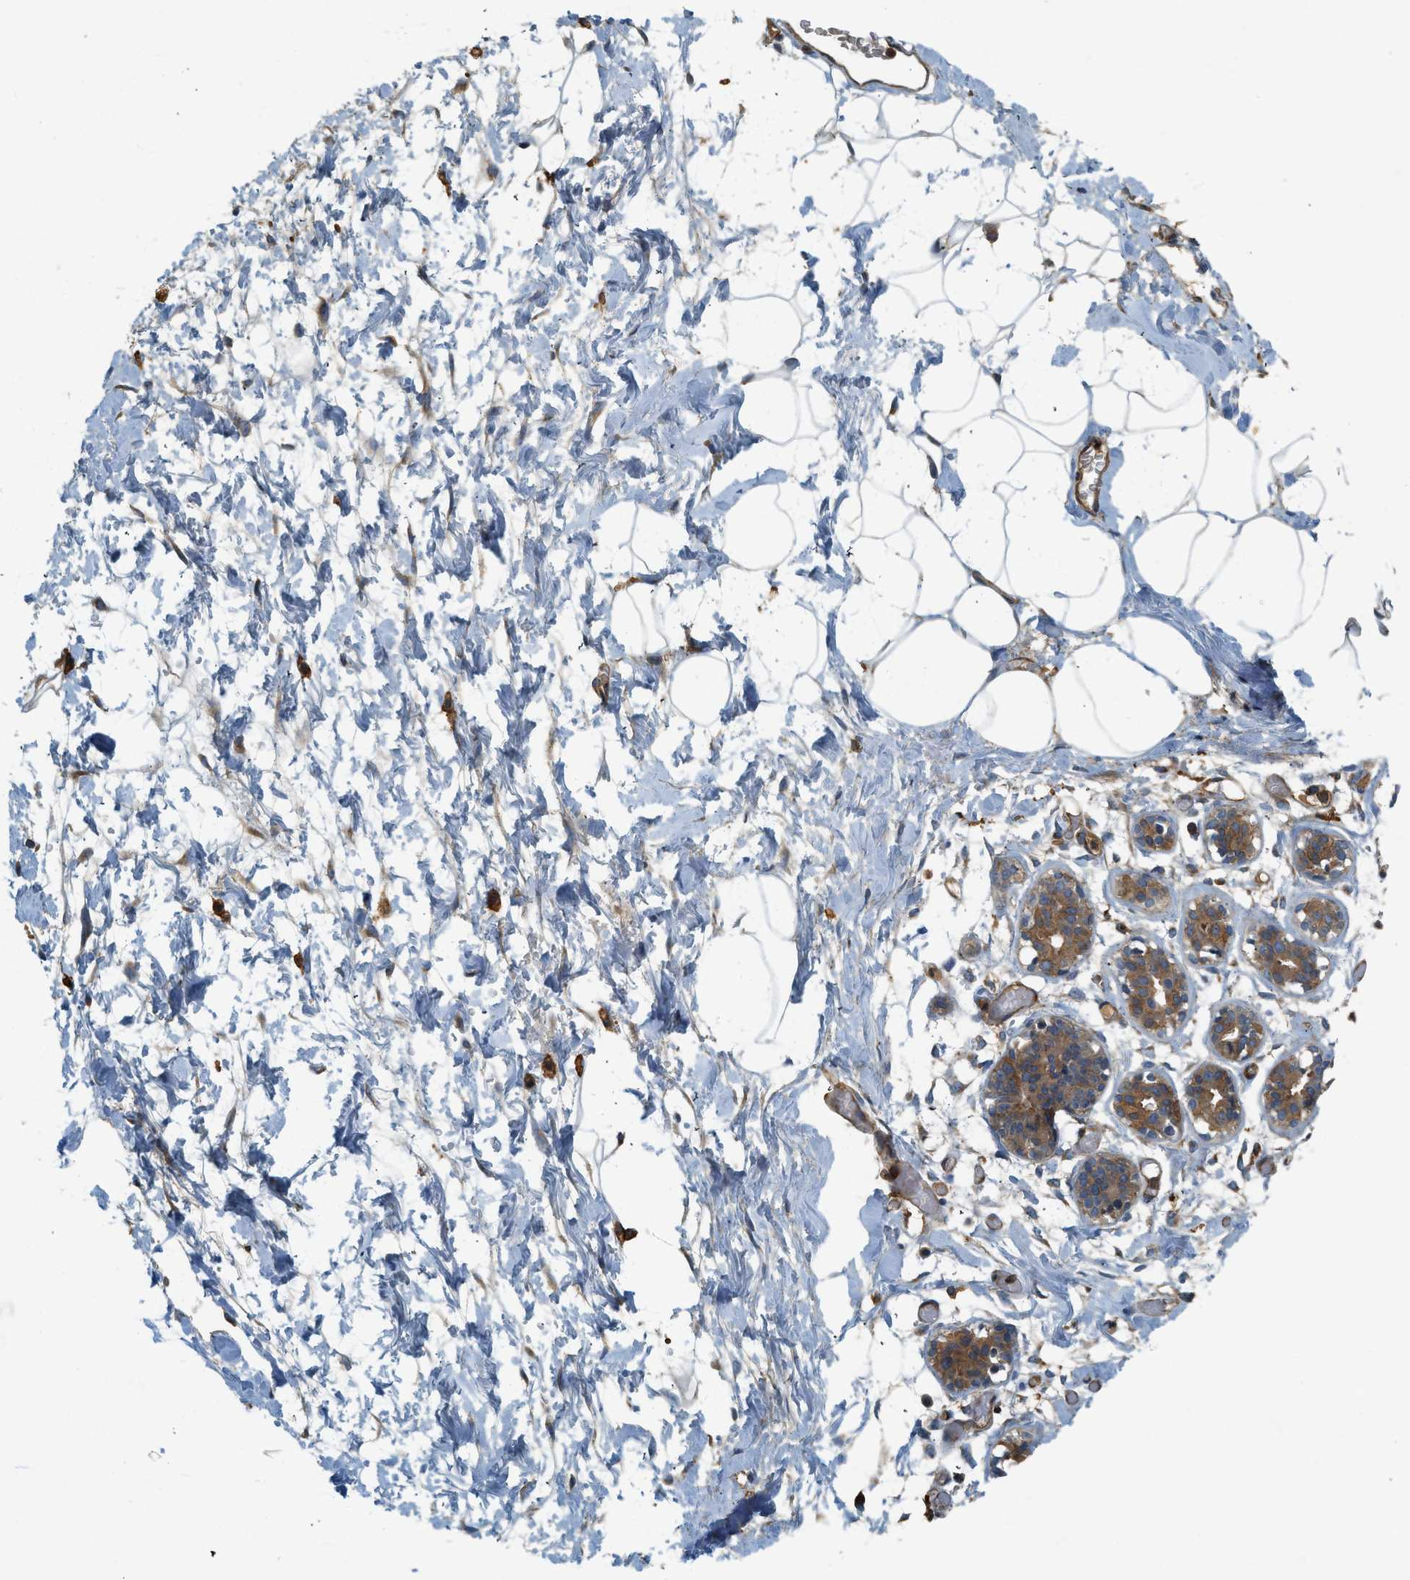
{"staining": {"intensity": "moderate", "quantity": ">75%", "location": "cytoplasmic/membranous"}, "tissue": "adipose tissue", "cell_type": "Adipocytes", "image_type": "normal", "snomed": [{"axis": "morphology", "description": "Normal tissue, NOS"}, {"axis": "topography", "description": "Breast"}, {"axis": "topography", "description": "Soft tissue"}], "caption": "A micrograph of human adipose tissue stained for a protein exhibits moderate cytoplasmic/membranous brown staining in adipocytes.", "gene": "HIP1", "patient": {"sex": "female", "age": 25}}